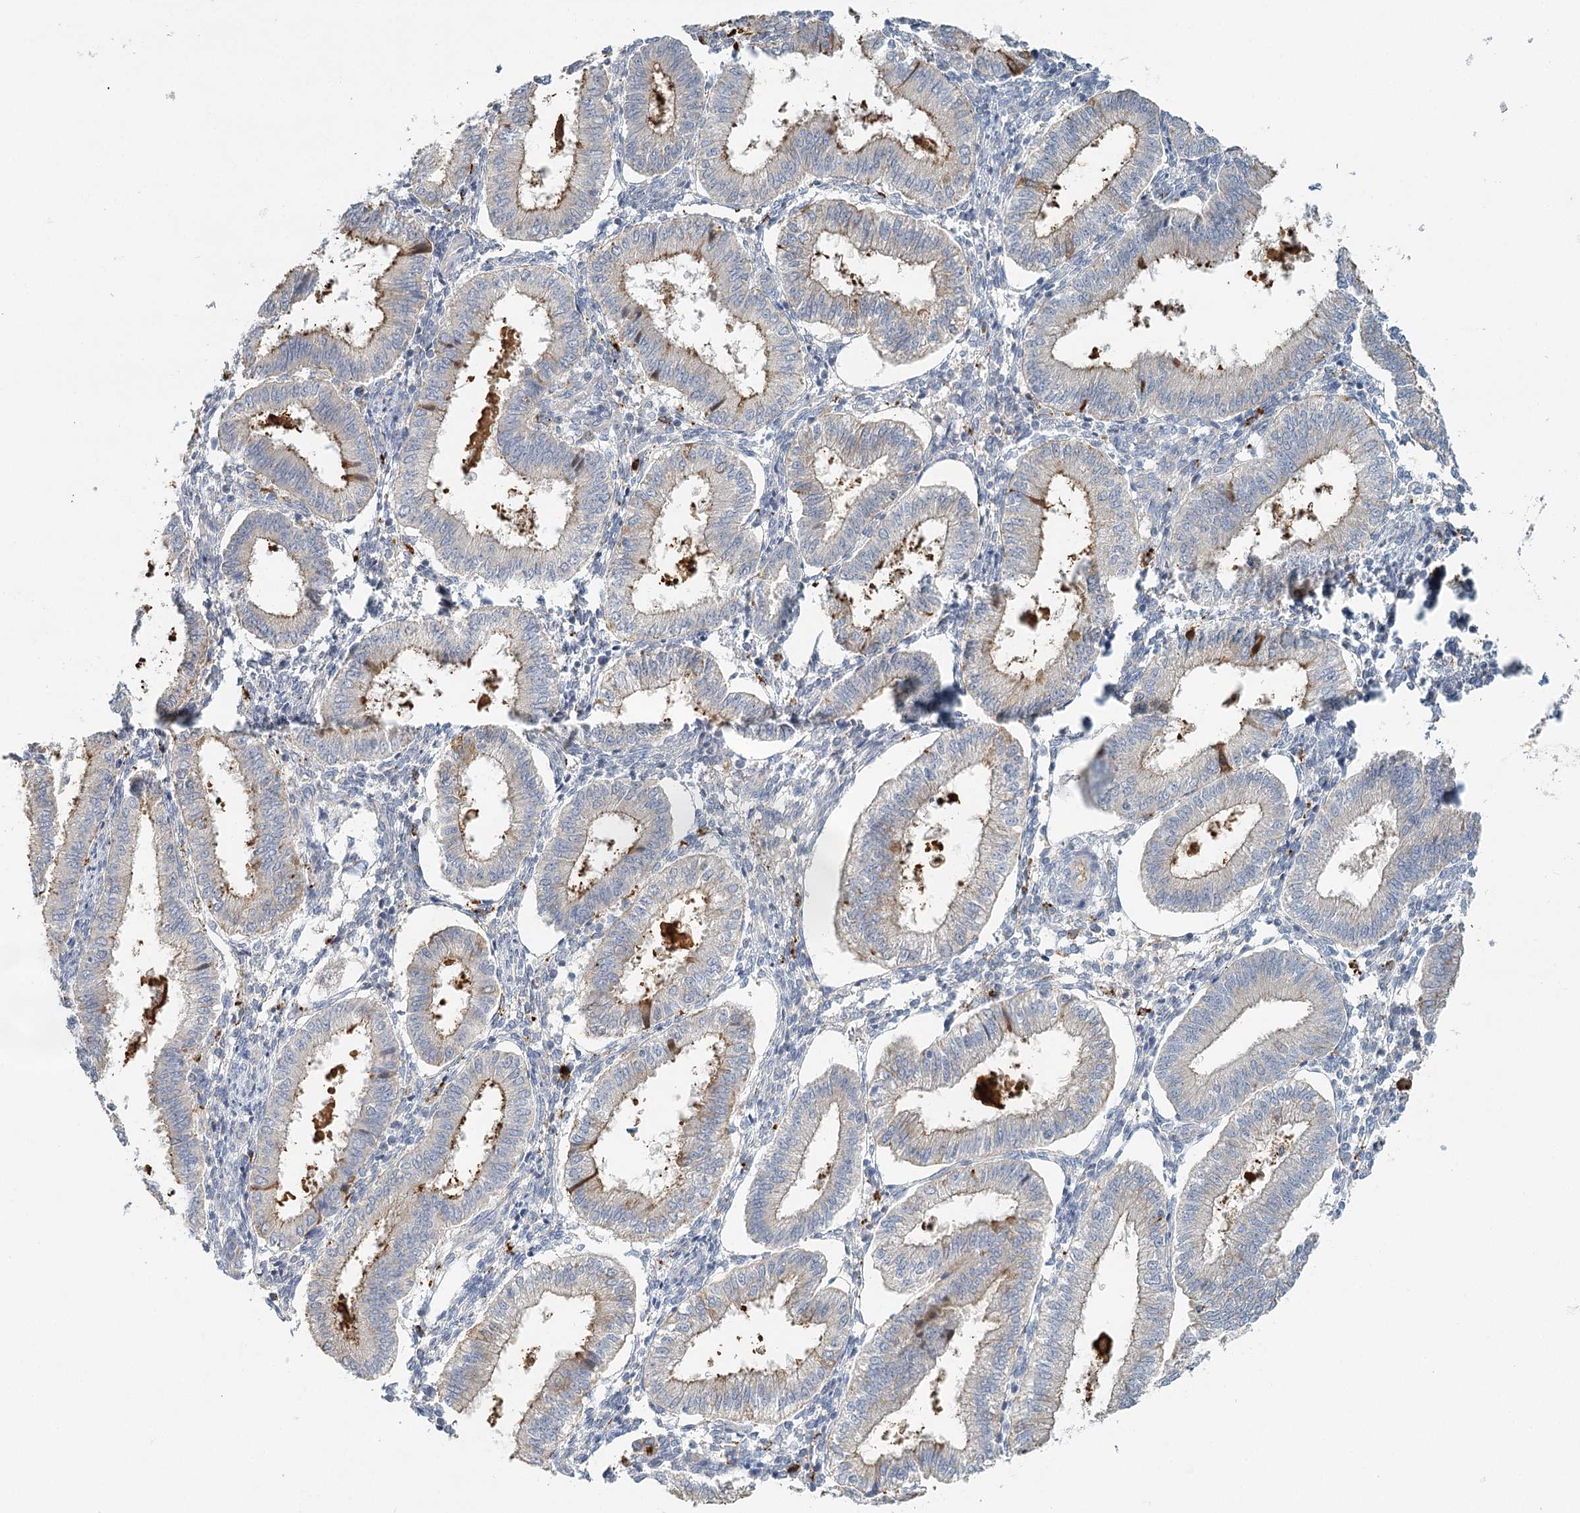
{"staining": {"intensity": "negative", "quantity": "none", "location": "none"}, "tissue": "endometrium", "cell_type": "Cells in endometrial stroma", "image_type": "normal", "snomed": [{"axis": "morphology", "description": "Normal tissue, NOS"}, {"axis": "topography", "description": "Endometrium"}], "caption": "Histopathology image shows no protein expression in cells in endometrial stroma of benign endometrium.", "gene": "VSIG1", "patient": {"sex": "female", "age": 39}}